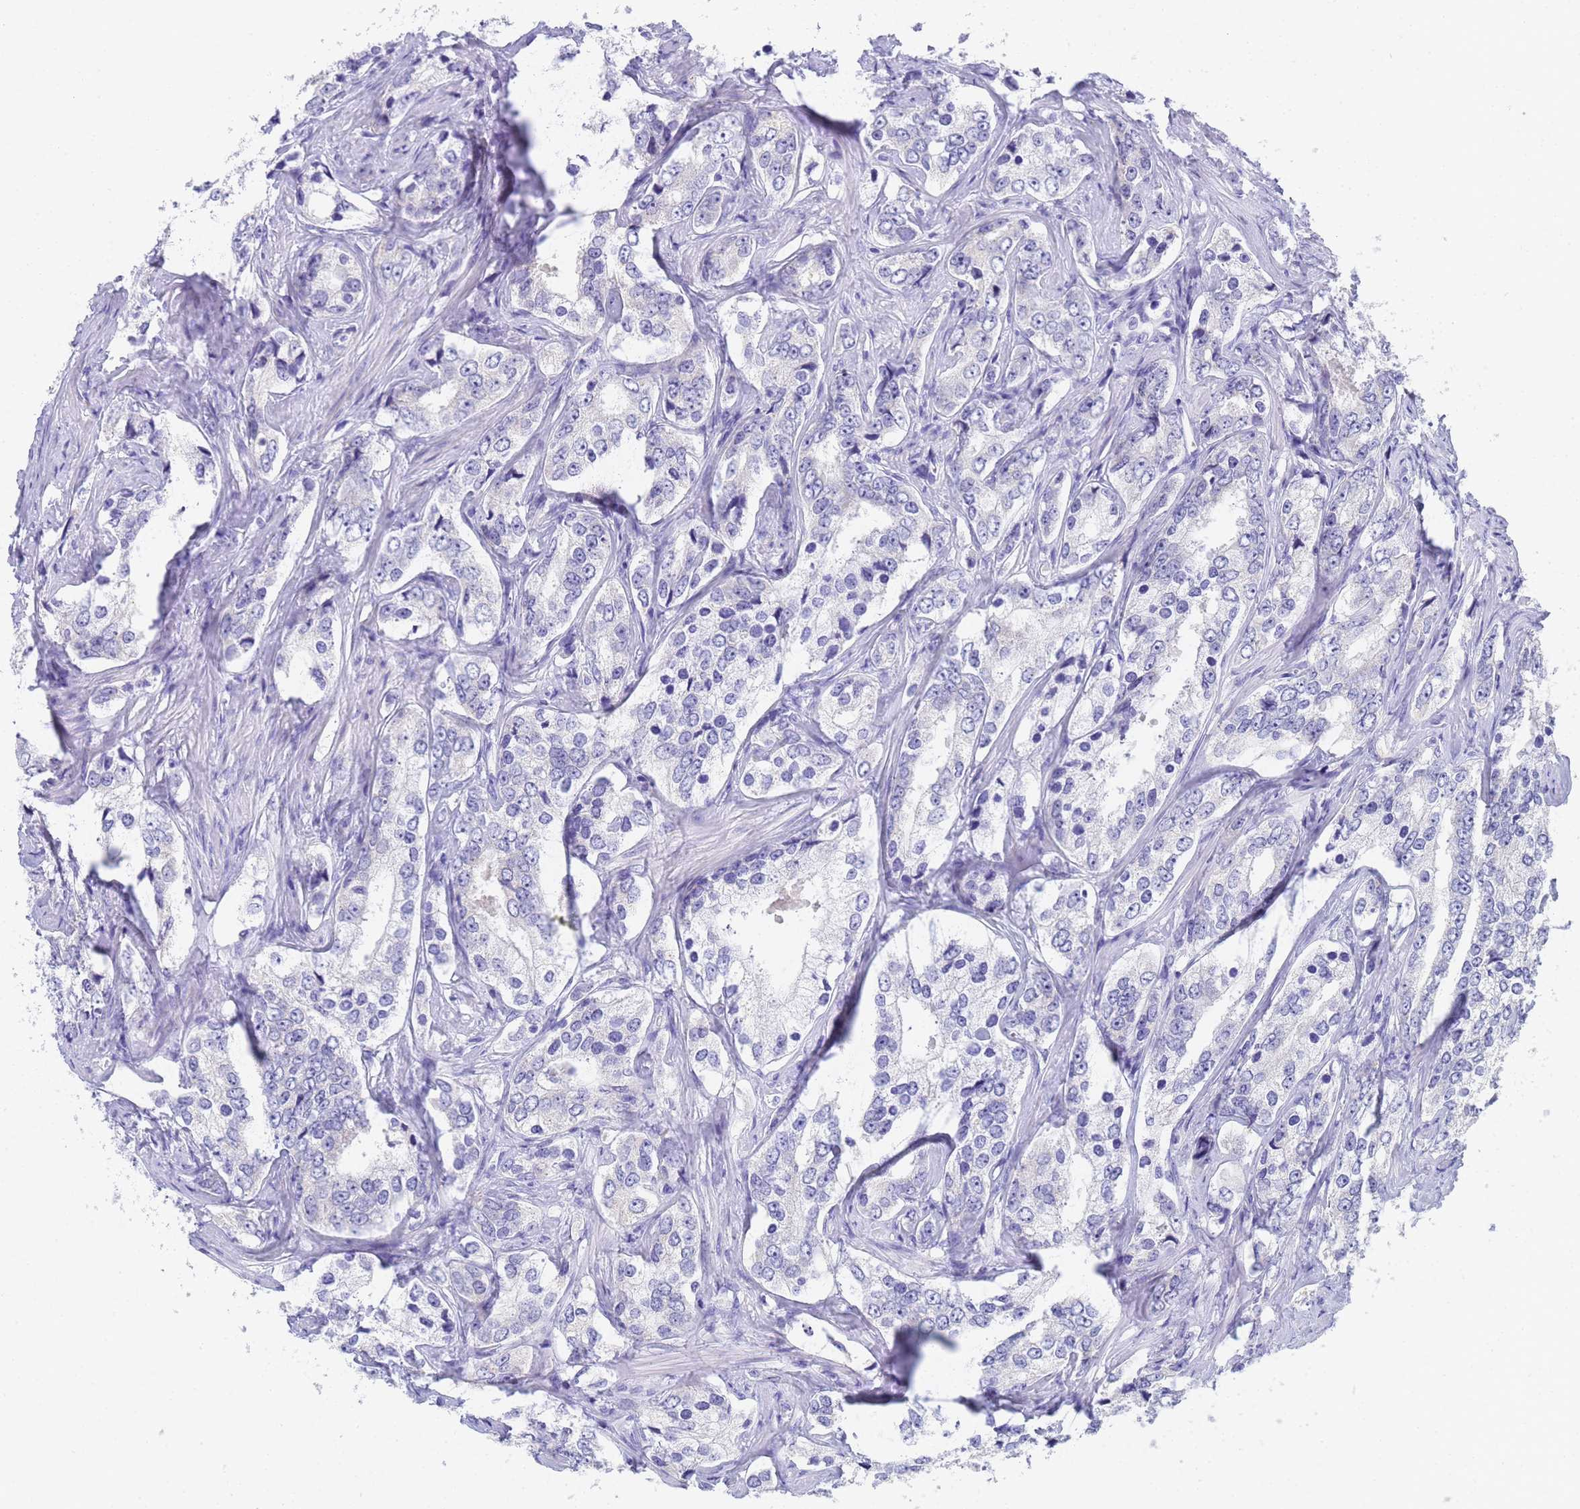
{"staining": {"intensity": "negative", "quantity": "none", "location": "none"}, "tissue": "prostate cancer", "cell_type": "Tumor cells", "image_type": "cancer", "snomed": [{"axis": "morphology", "description": "Adenocarcinoma, High grade"}, {"axis": "topography", "description": "Prostate"}], "caption": "Immunohistochemistry (IHC) image of human adenocarcinoma (high-grade) (prostate) stained for a protein (brown), which displays no positivity in tumor cells. (Immunohistochemistry, brightfield microscopy, high magnification).", "gene": "STATH", "patient": {"sex": "male", "age": 66}}